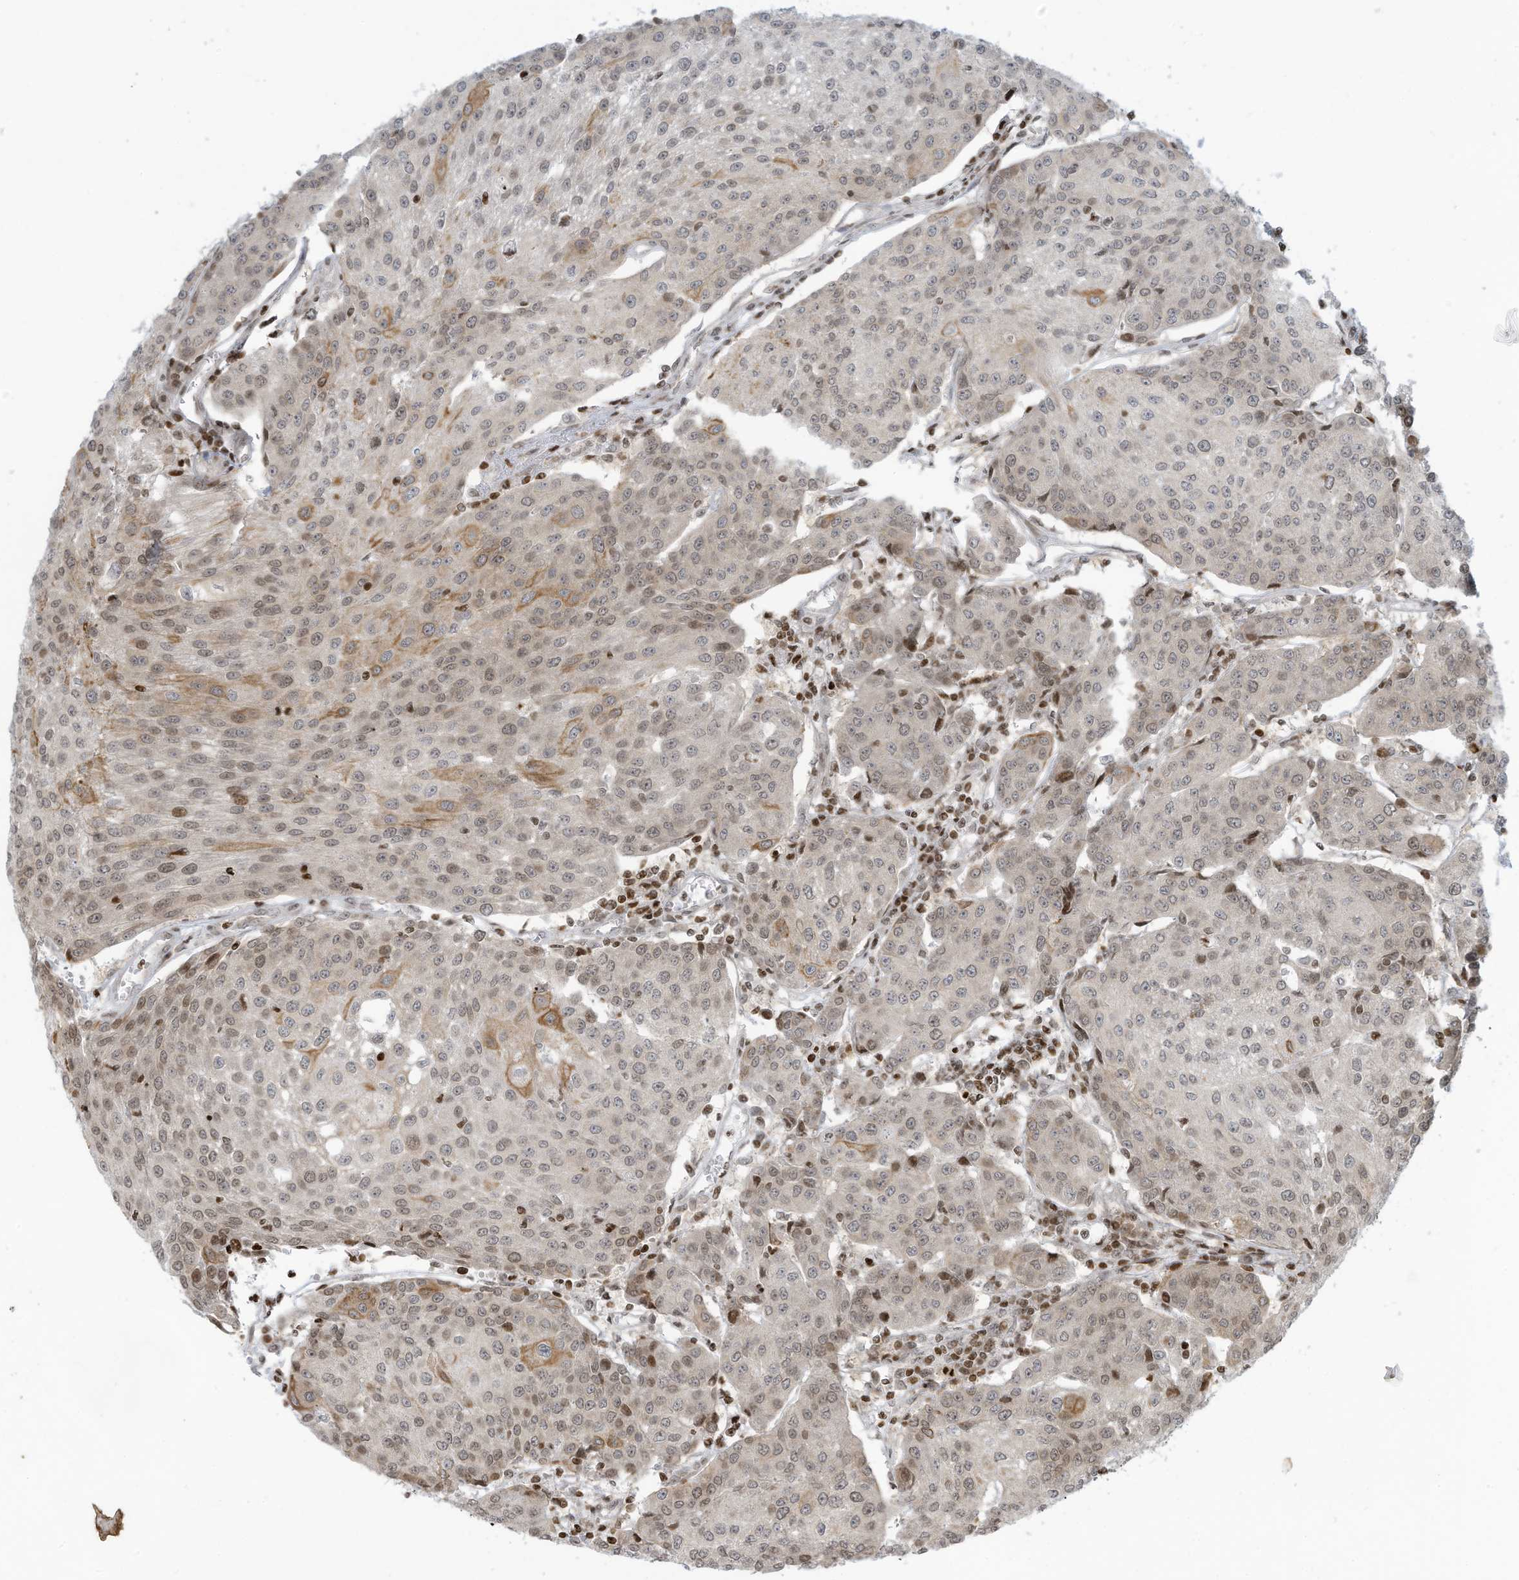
{"staining": {"intensity": "moderate", "quantity": "<25%", "location": "cytoplasmic/membranous,nuclear"}, "tissue": "urothelial cancer", "cell_type": "Tumor cells", "image_type": "cancer", "snomed": [{"axis": "morphology", "description": "Urothelial carcinoma, High grade"}, {"axis": "topography", "description": "Urinary bladder"}], "caption": "Urothelial cancer stained with immunohistochemistry (IHC) shows moderate cytoplasmic/membranous and nuclear positivity in about <25% of tumor cells.", "gene": "ADI1", "patient": {"sex": "female", "age": 85}}